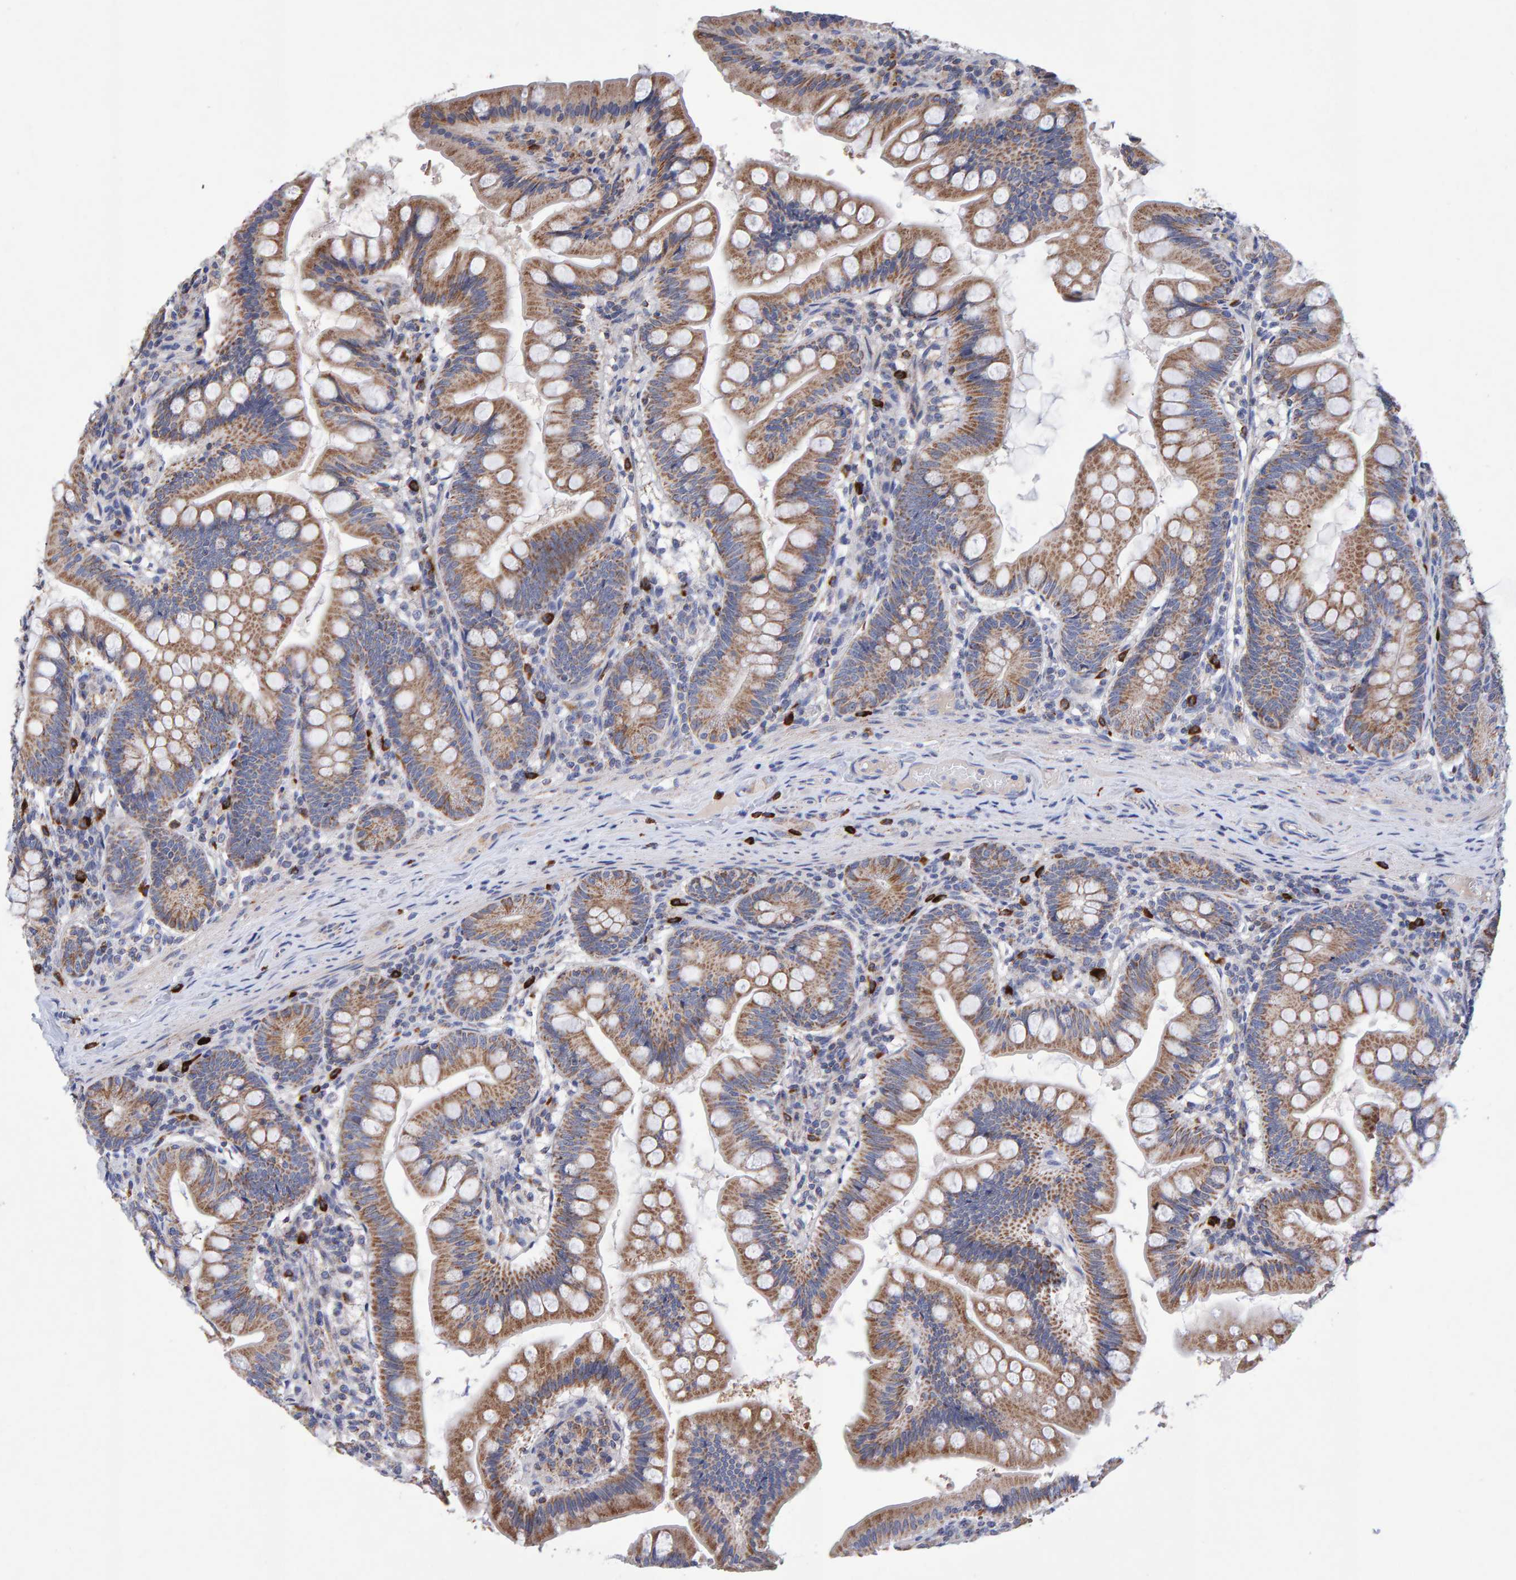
{"staining": {"intensity": "strong", "quantity": ">75%", "location": "cytoplasmic/membranous"}, "tissue": "small intestine", "cell_type": "Glandular cells", "image_type": "normal", "snomed": [{"axis": "morphology", "description": "Normal tissue, NOS"}, {"axis": "topography", "description": "Small intestine"}], "caption": "Small intestine stained with DAB (3,3'-diaminobenzidine) IHC demonstrates high levels of strong cytoplasmic/membranous staining in about >75% of glandular cells. The staining is performed using DAB (3,3'-diaminobenzidine) brown chromogen to label protein expression. The nuclei are counter-stained blue using hematoxylin.", "gene": "EFR3A", "patient": {"sex": "male", "age": 7}}